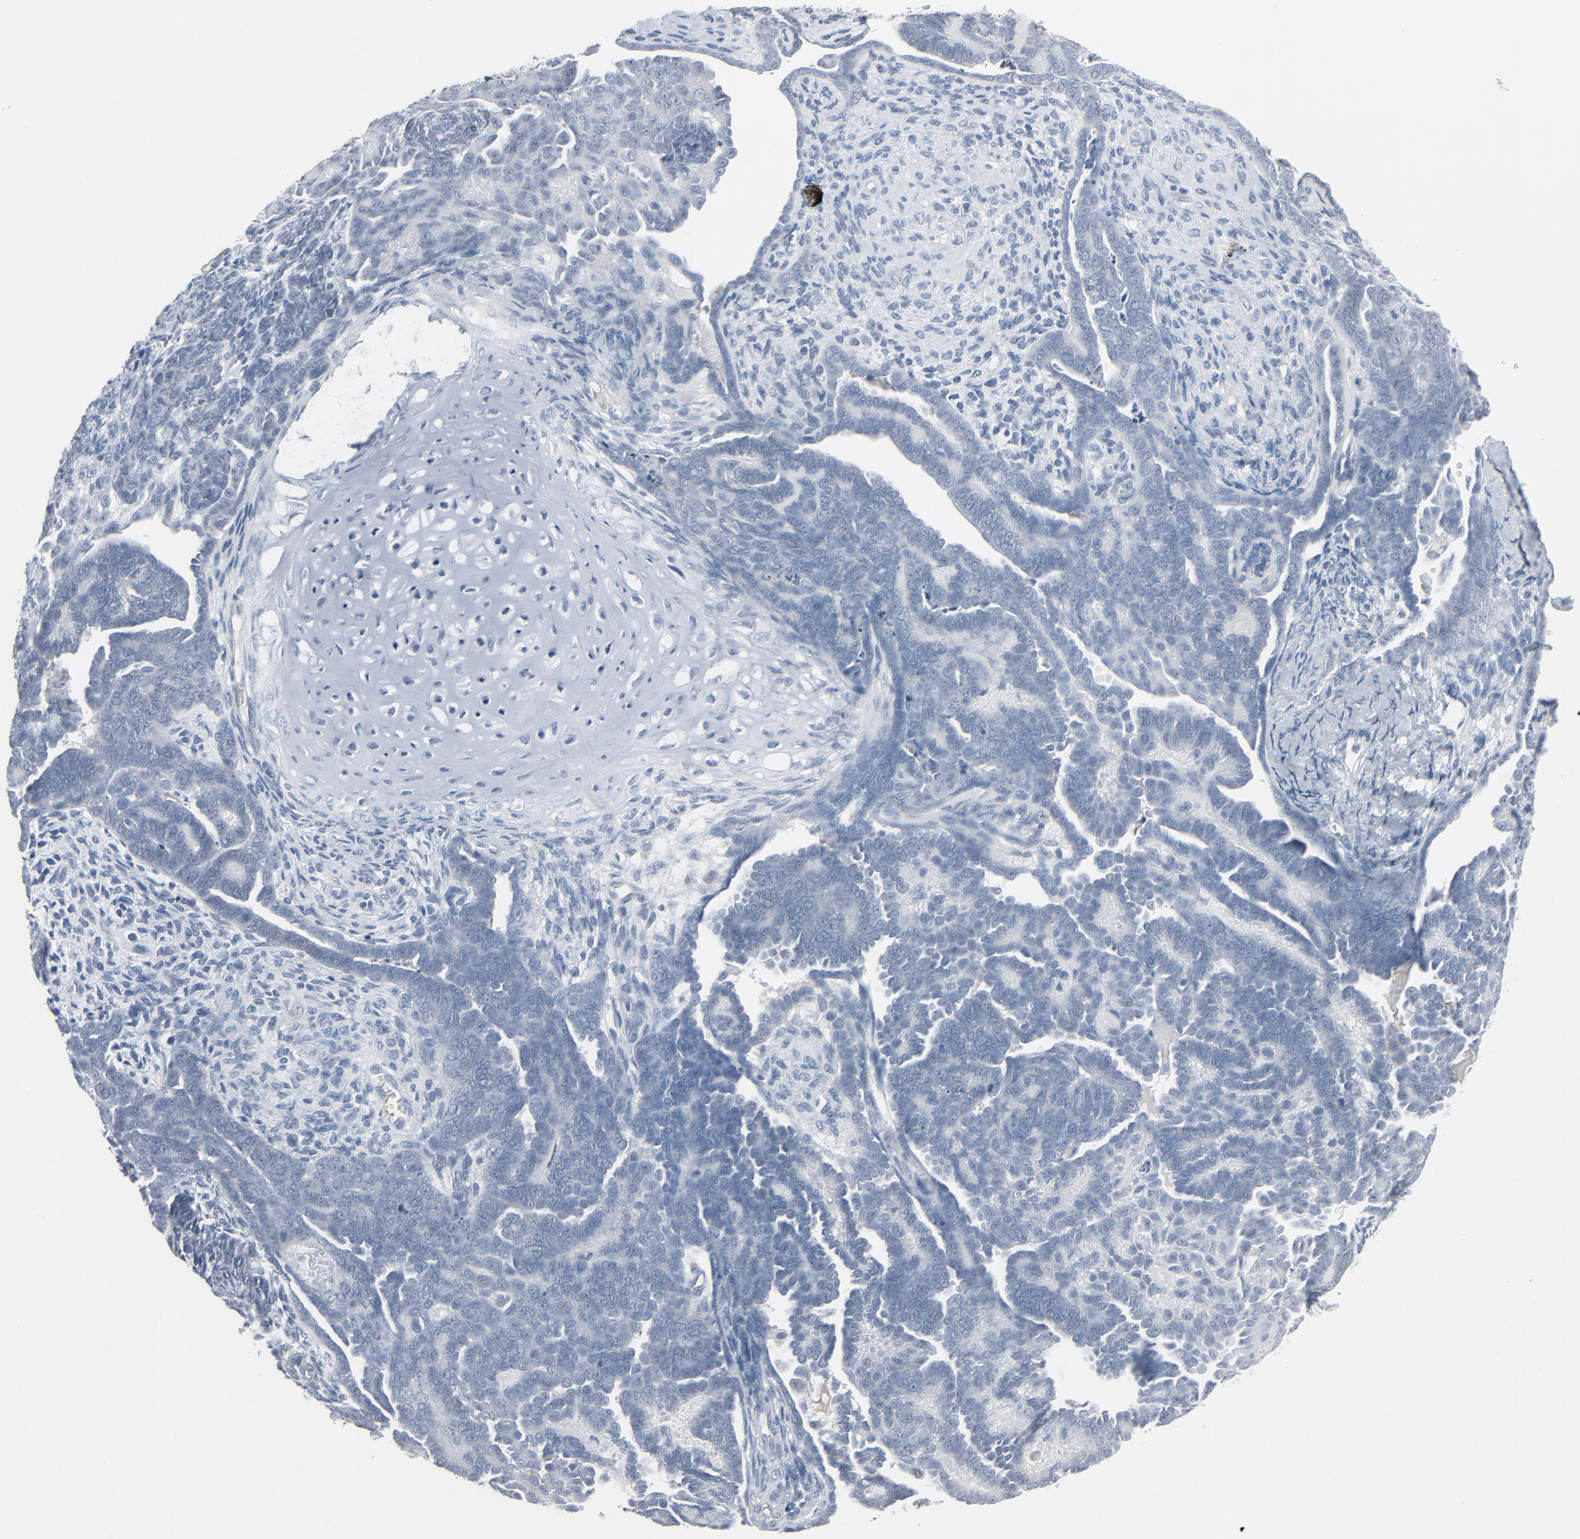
{"staining": {"intensity": "negative", "quantity": "none", "location": "none"}, "tissue": "endometrial cancer", "cell_type": "Tumor cells", "image_type": "cancer", "snomed": [{"axis": "morphology", "description": "Neoplasm, malignant, NOS"}, {"axis": "topography", "description": "Endometrium"}], "caption": "IHC image of neoplastic tissue: human malignant neoplasm (endometrial) stained with DAB demonstrates no significant protein expression in tumor cells.", "gene": "SAGE1", "patient": {"sex": "female", "age": 74}}